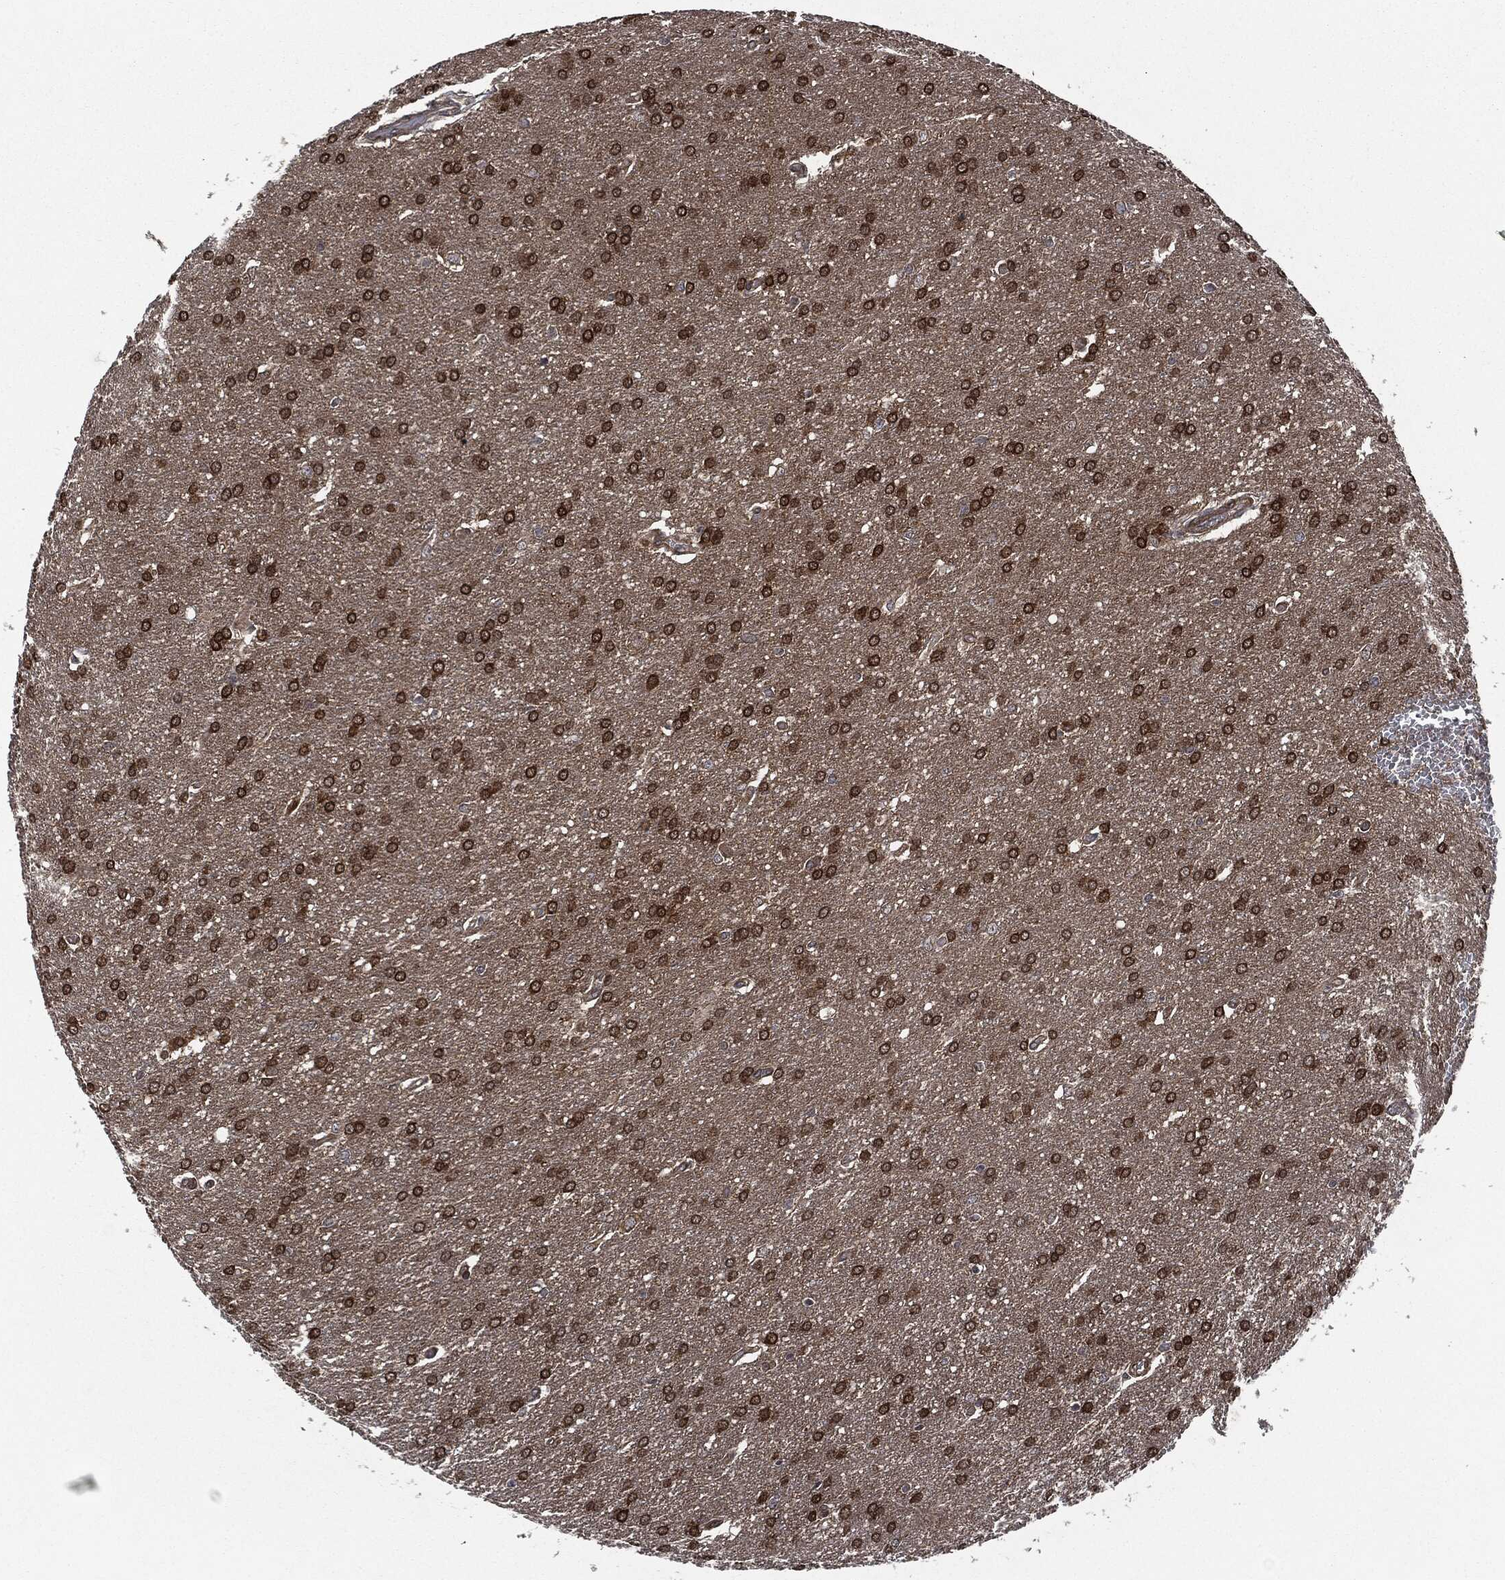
{"staining": {"intensity": "strong", "quantity": ">75%", "location": "cytoplasmic/membranous"}, "tissue": "glioma", "cell_type": "Tumor cells", "image_type": "cancer", "snomed": [{"axis": "morphology", "description": "Glioma, malignant, Low grade"}, {"axis": "topography", "description": "Brain"}], "caption": "Glioma tissue reveals strong cytoplasmic/membranous staining in approximately >75% of tumor cells, visualized by immunohistochemistry.", "gene": "HRAS", "patient": {"sex": "female", "age": 32}}